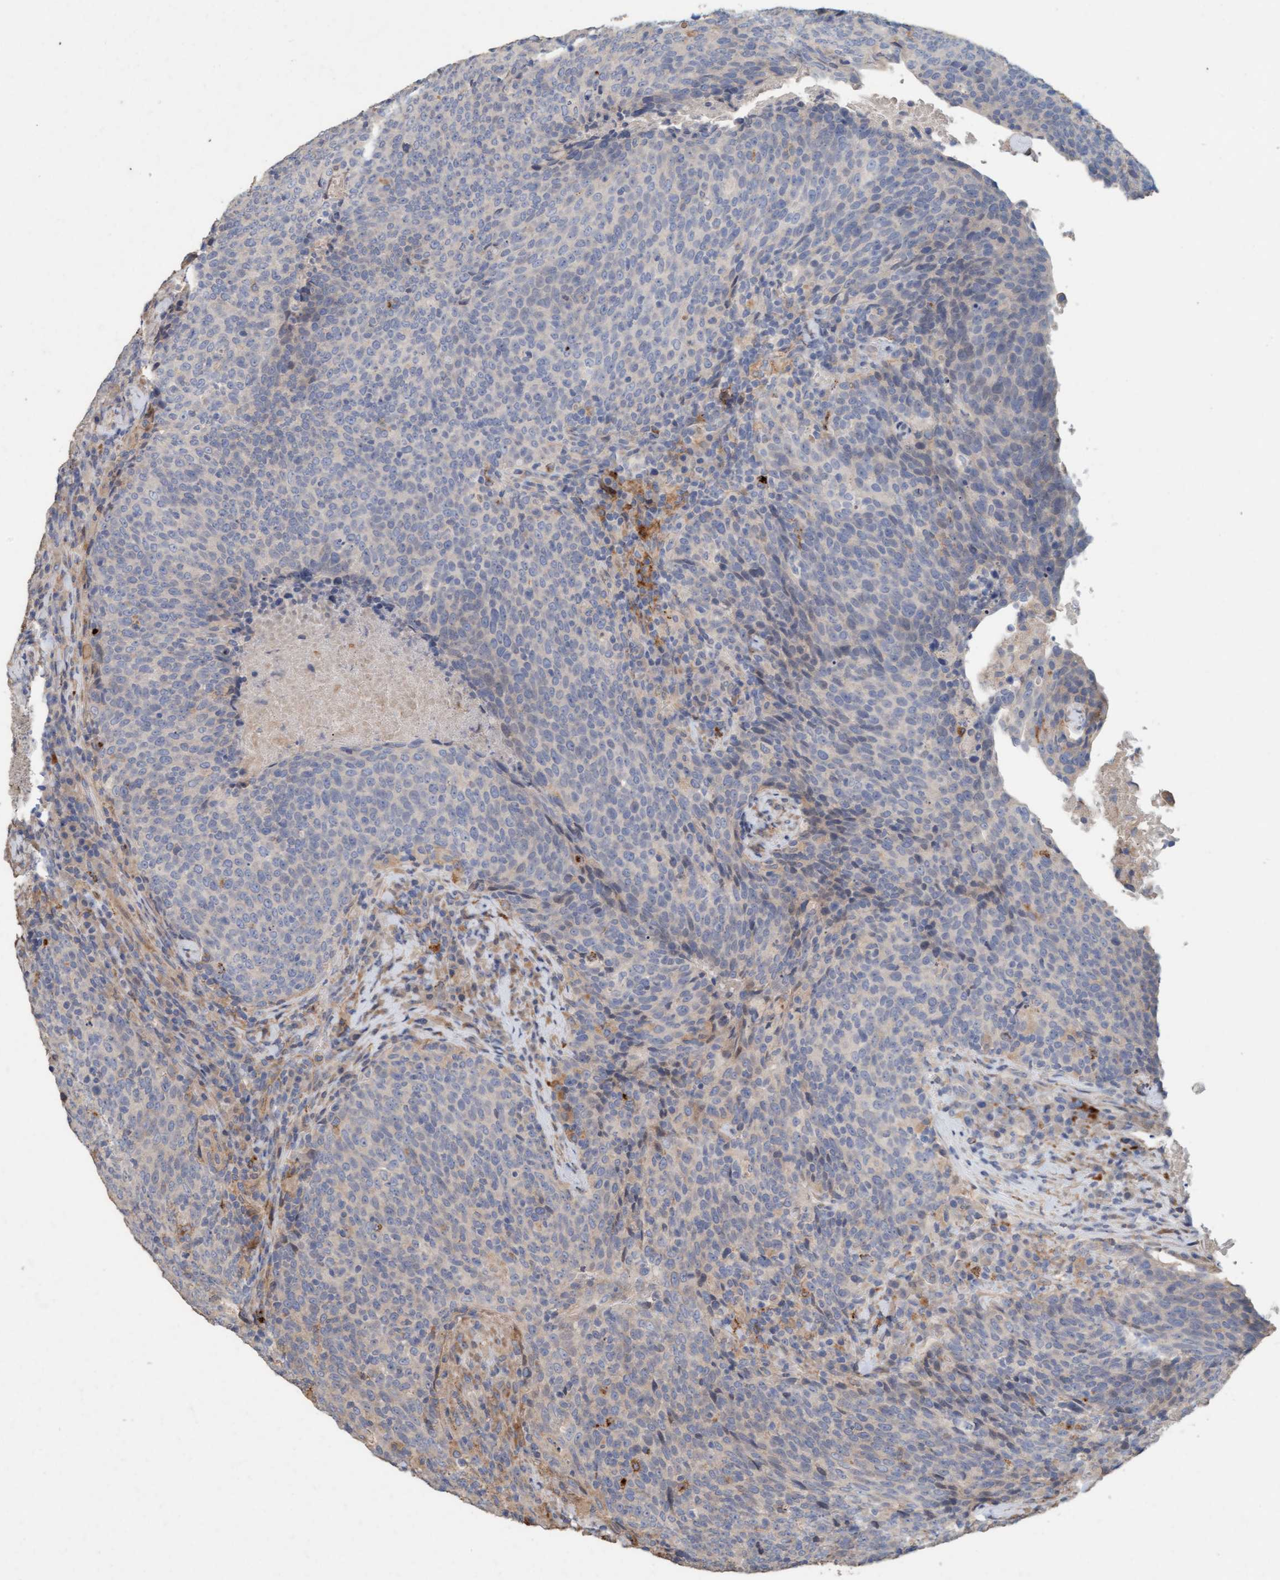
{"staining": {"intensity": "negative", "quantity": "none", "location": "none"}, "tissue": "head and neck cancer", "cell_type": "Tumor cells", "image_type": "cancer", "snomed": [{"axis": "morphology", "description": "Squamous cell carcinoma, NOS"}, {"axis": "morphology", "description": "Squamous cell carcinoma, metastatic, NOS"}, {"axis": "topography", "description": "Lymph node"}, {"axis": "topography", "description": "Head-Neck"}], "caption": "Tumor cells show no significant positivity in head and neck cancer. (Stains: DAB (3,3'-diaminobenzidine) IHC with hematoxylin counter stain, Microscopy: brightfield microscopy at high magnification).", "gene": "LONRF1", "patient": {"sex": "male", "age": 62}}